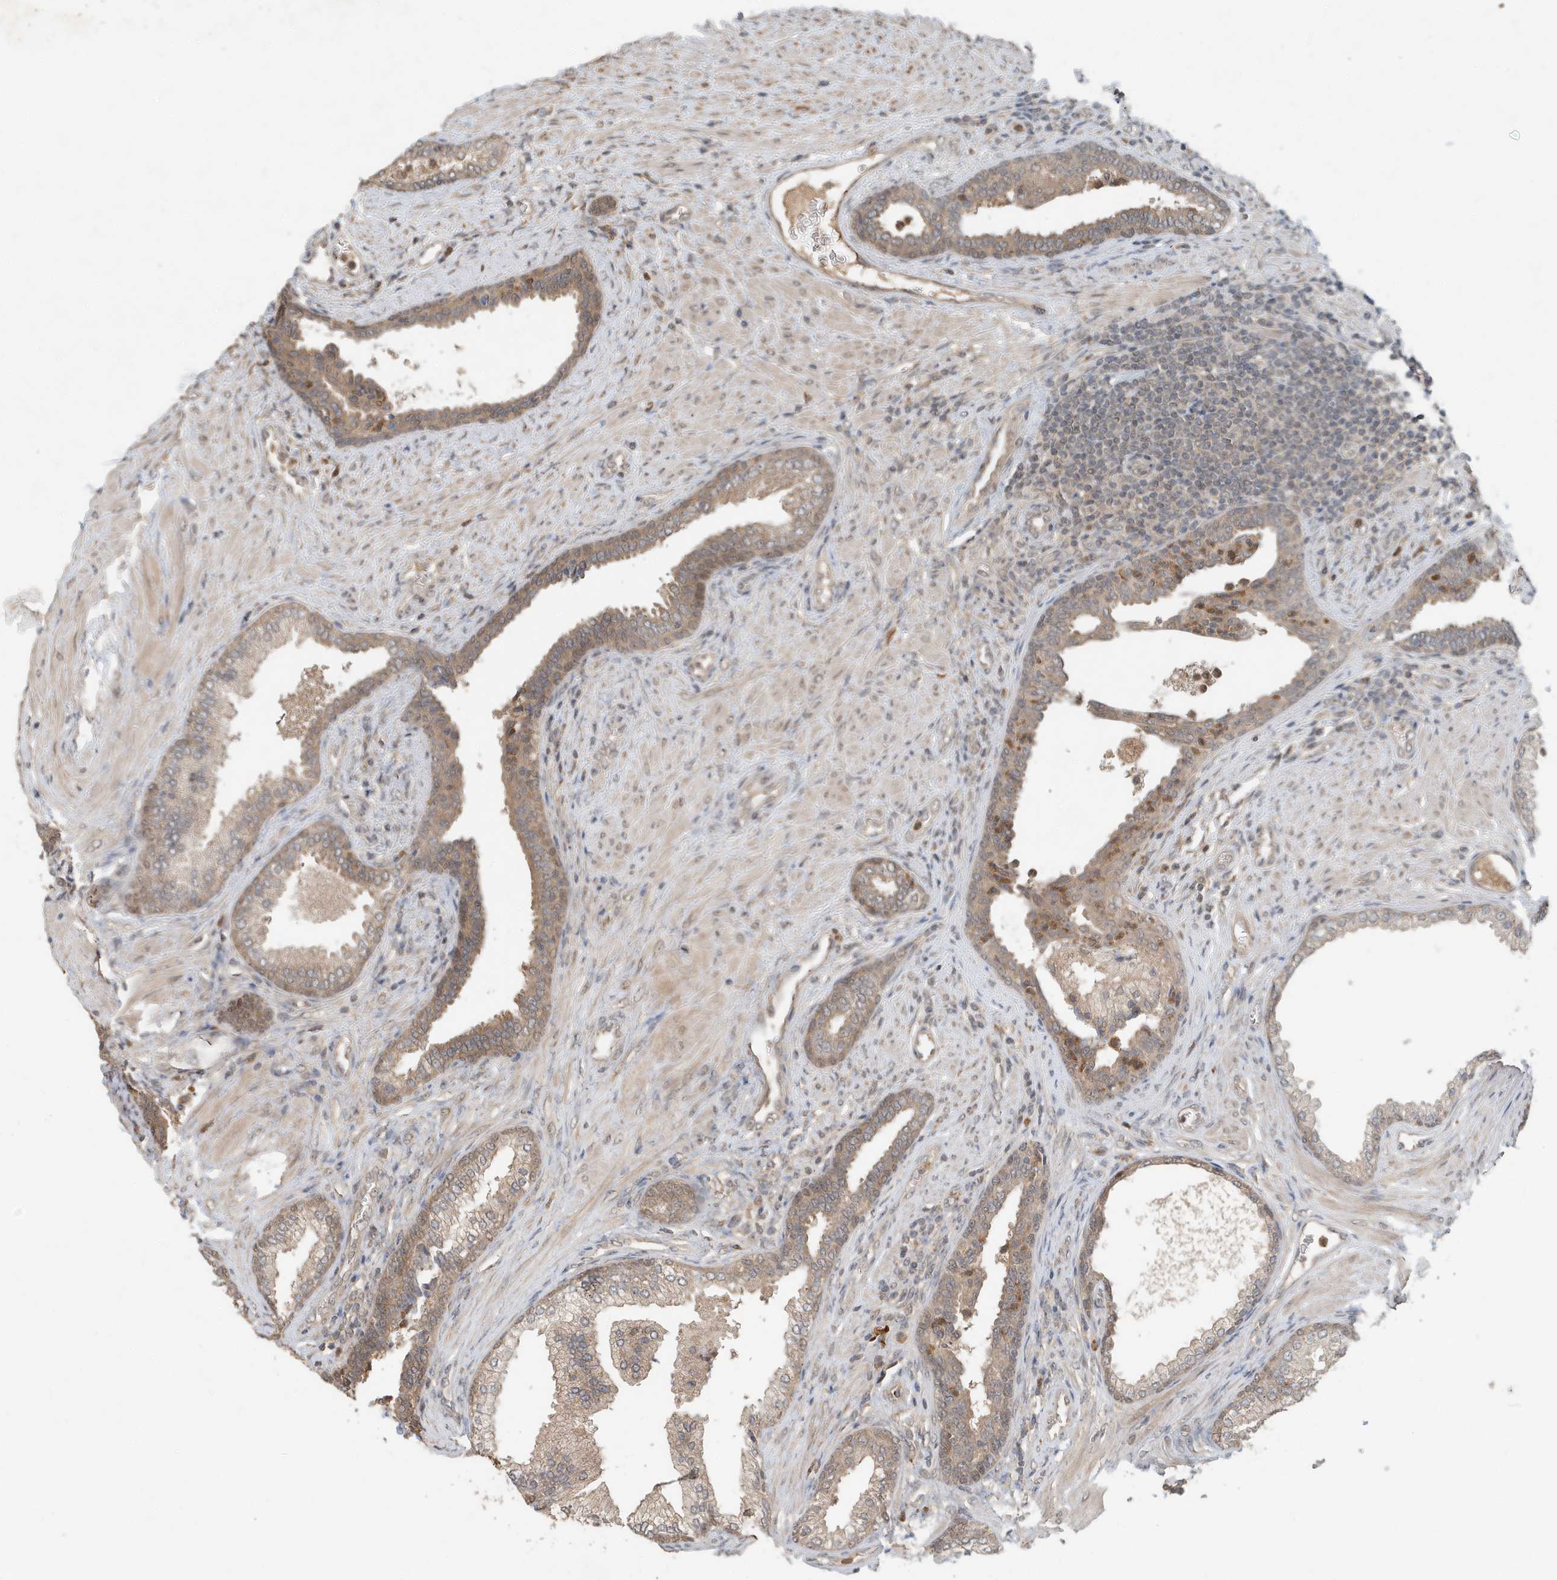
{"staining": {"intensity": "moderate", "quantity": ">75%", "location": "cytoplasmic/membranous"}, "tissue": "prostate", "cell_type": "Glandular cells", "image_type": "normal", "snomed": [{"axis": "morphology", "description": "Normal tissue, NOS"}, {"axis": "topography", "description": "Prostate"}], "caption": "Approximately >75% of glandular cells in unremarkable prostate demonstrate moderate cytoplasmic/membranous protein expression as visualized by brown immunohistochemical staining.", "gene": "ABCB9", "patient": {"sex": "male", "age": 76}}